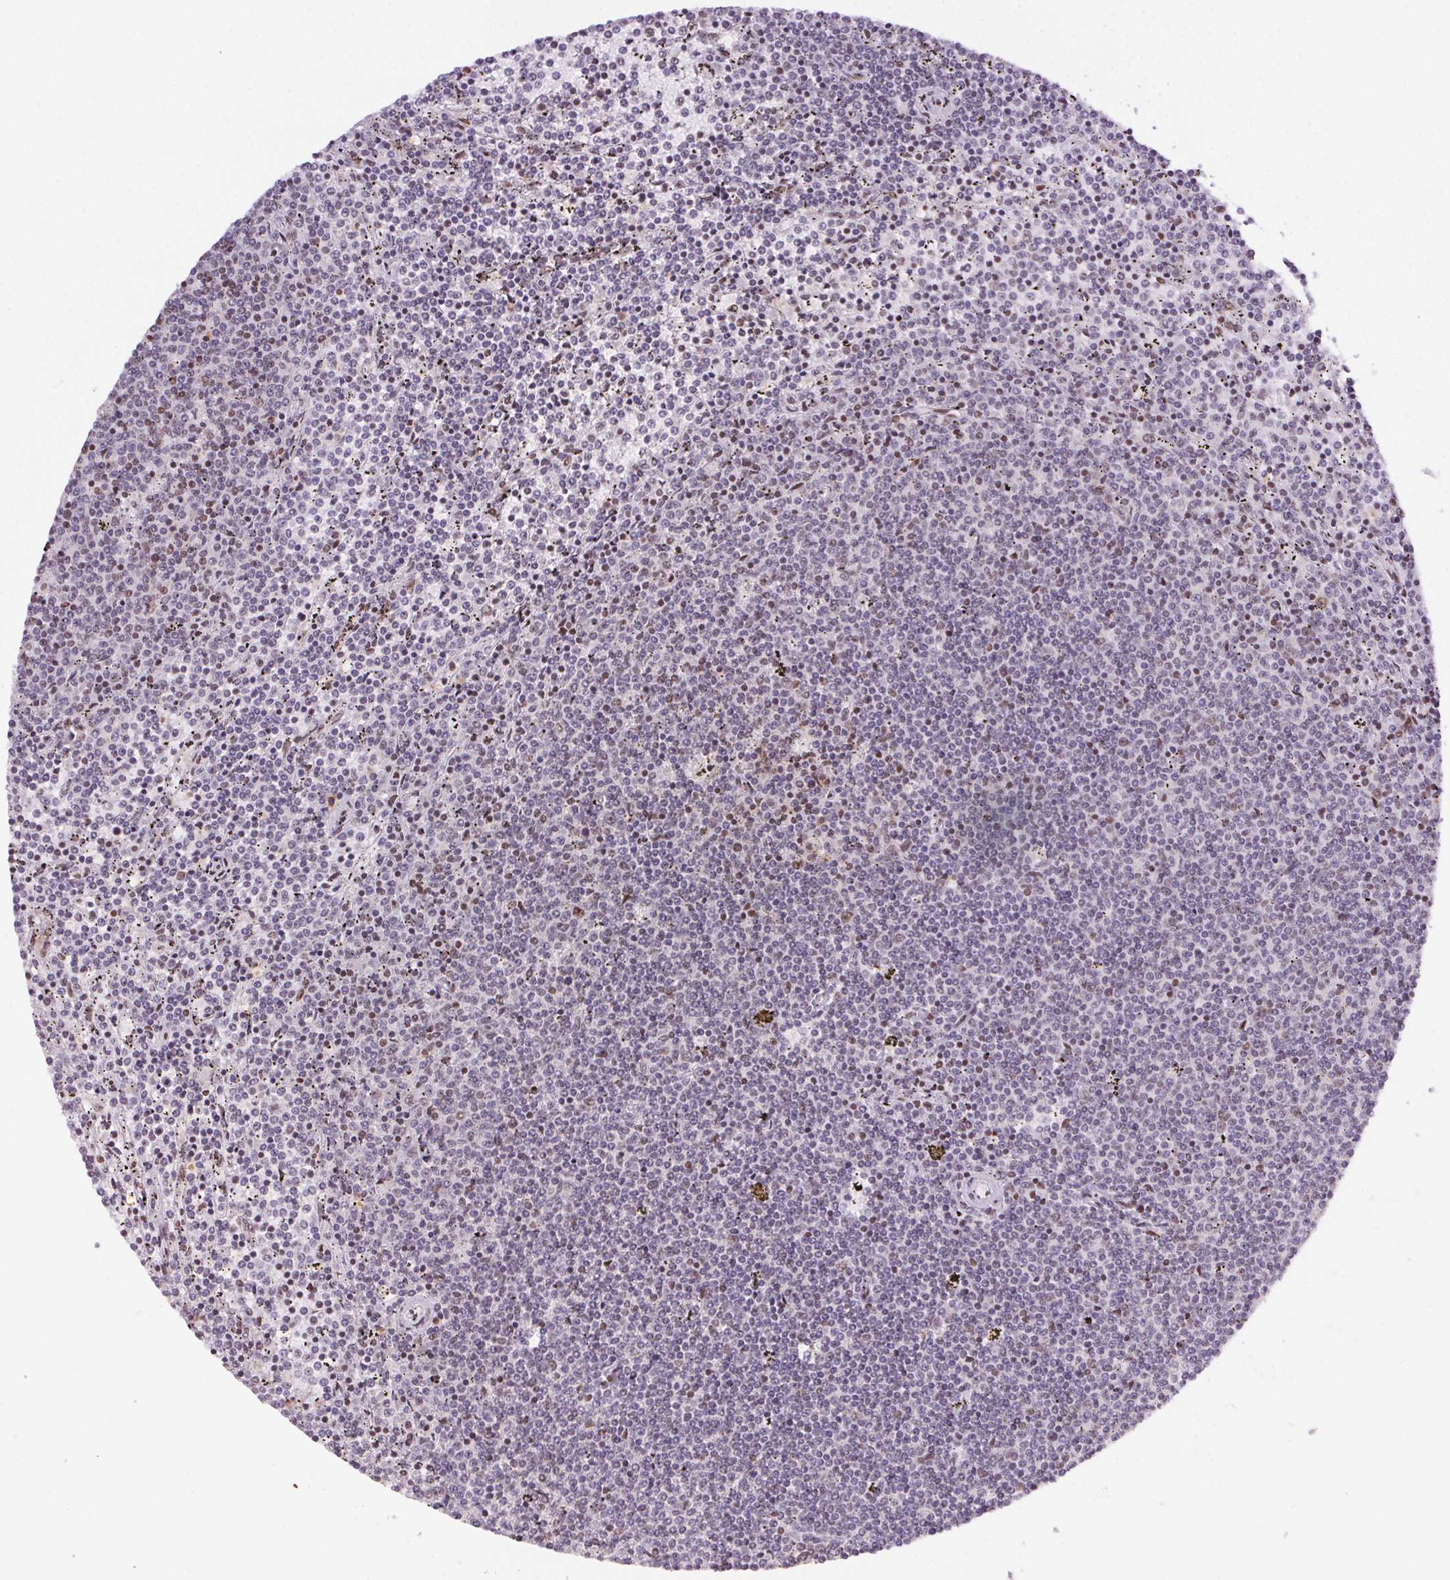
{"staining": {"intensity": "negative", "quantity": "none", "location": "none"}, "tissue": "lymphoma", "cell_type": "Tumor cells", "image_type": "cancer", "snomed": [{"axis": "morphology", "description": "Malignant lymphoma, non-Hodgkin's type, Low grade"}, {"axis": "topography", "description": "Spleen"}], "caption": "DAB immunohistochemical staining of malignant lymphoma, non-Hodgkin's type (low-grade) shows no significant staining in tumor cells.", "gene": "NFE2L1", "patient": {"sex": "female", "age": 50}}